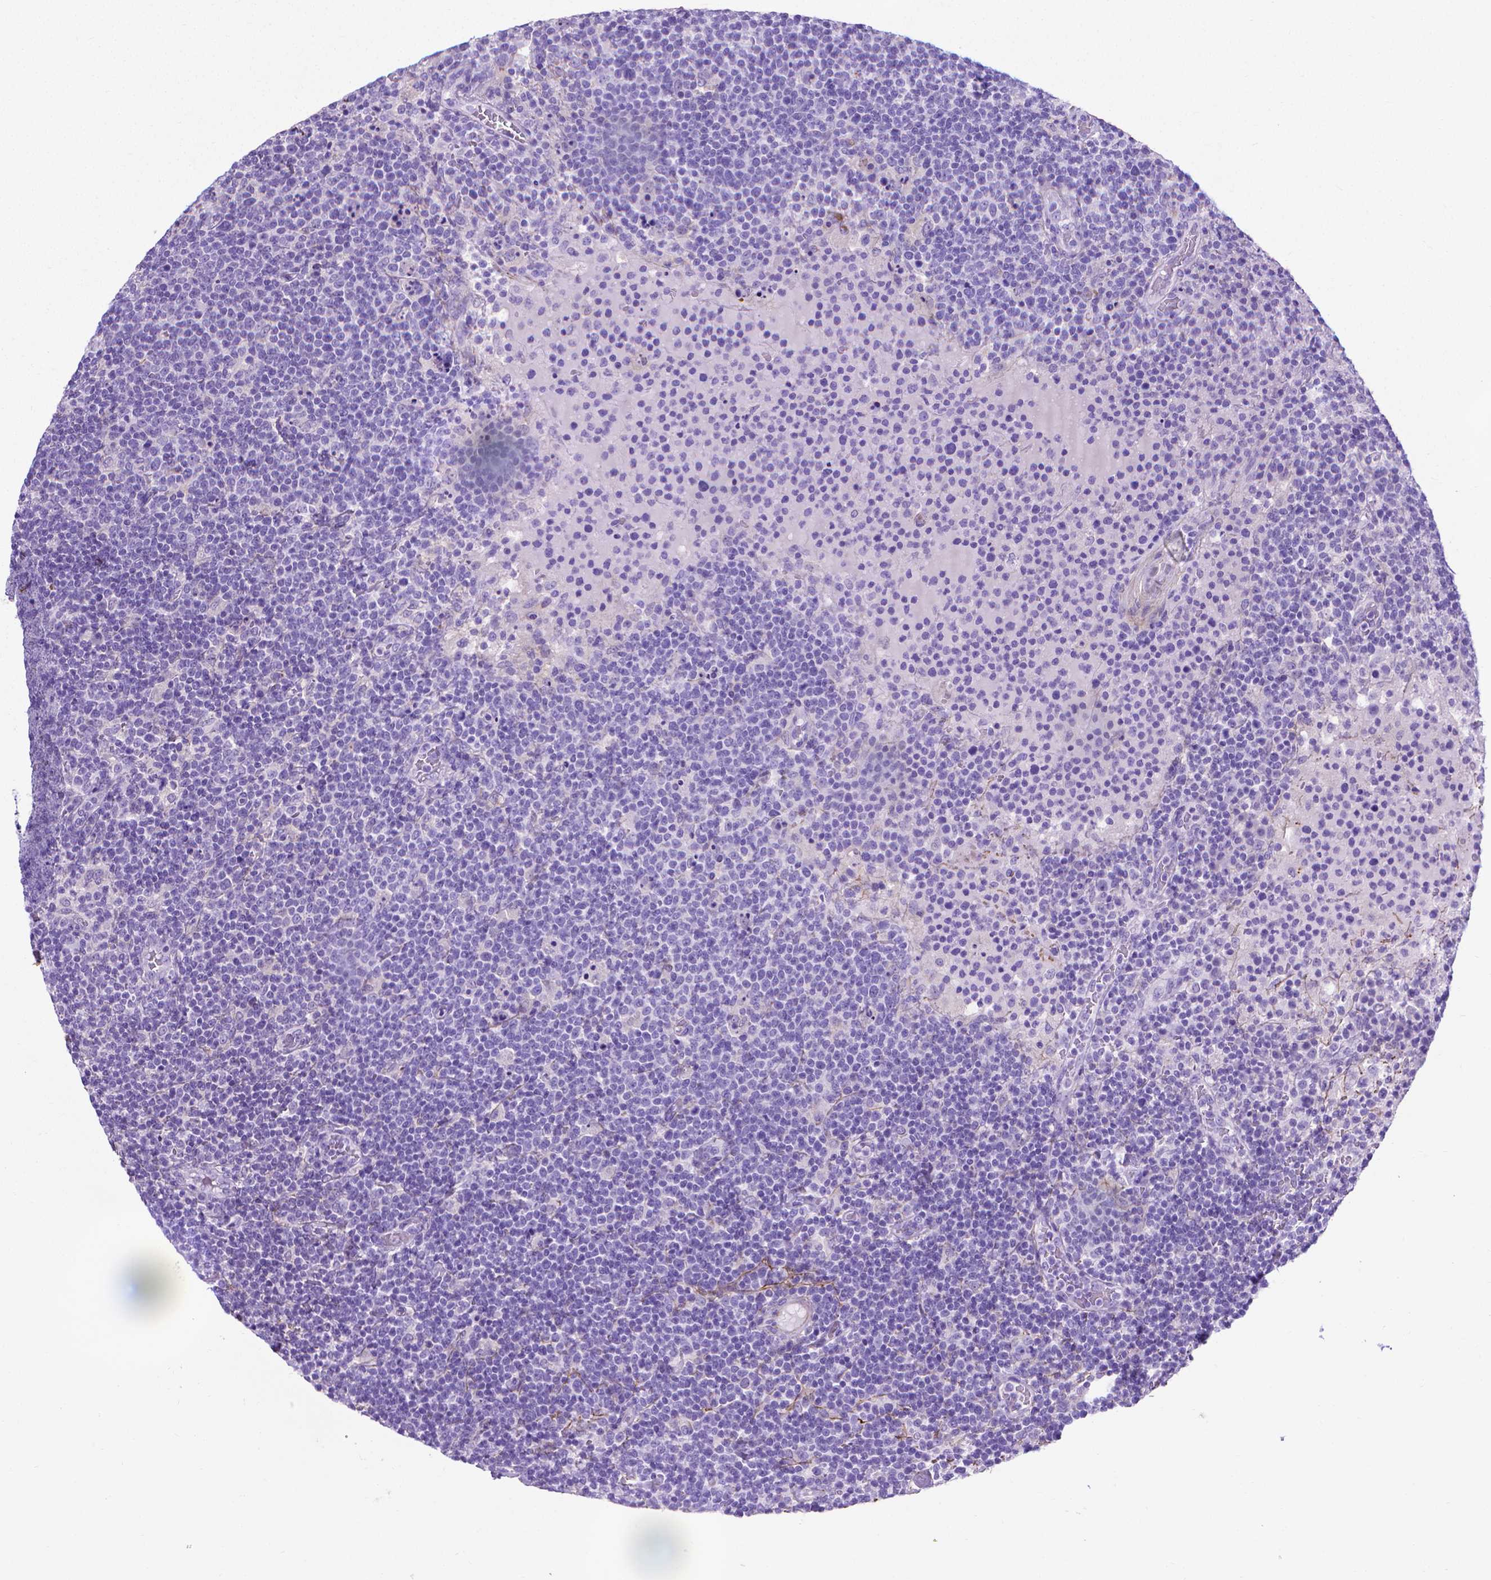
{"staining": {"intensity": "negative", "quantity": "none", "location": "none"}, "tissue": "lymphoma", "cell_type": "Tumor cells", "image_type": "cancer", "snomed": [{"axis": "morphology", "description": "Malignant lymphoma, non-Hodgkin's type, High grade"}, {"axis": "topography", "description": "Lymph node"}], "caption": "Immunohistochemical staining of lymphoma exhibits no significant positivity in tumor cells.", "gene": "MFAP2", "patient": {"sex": "male", "age": 61}}